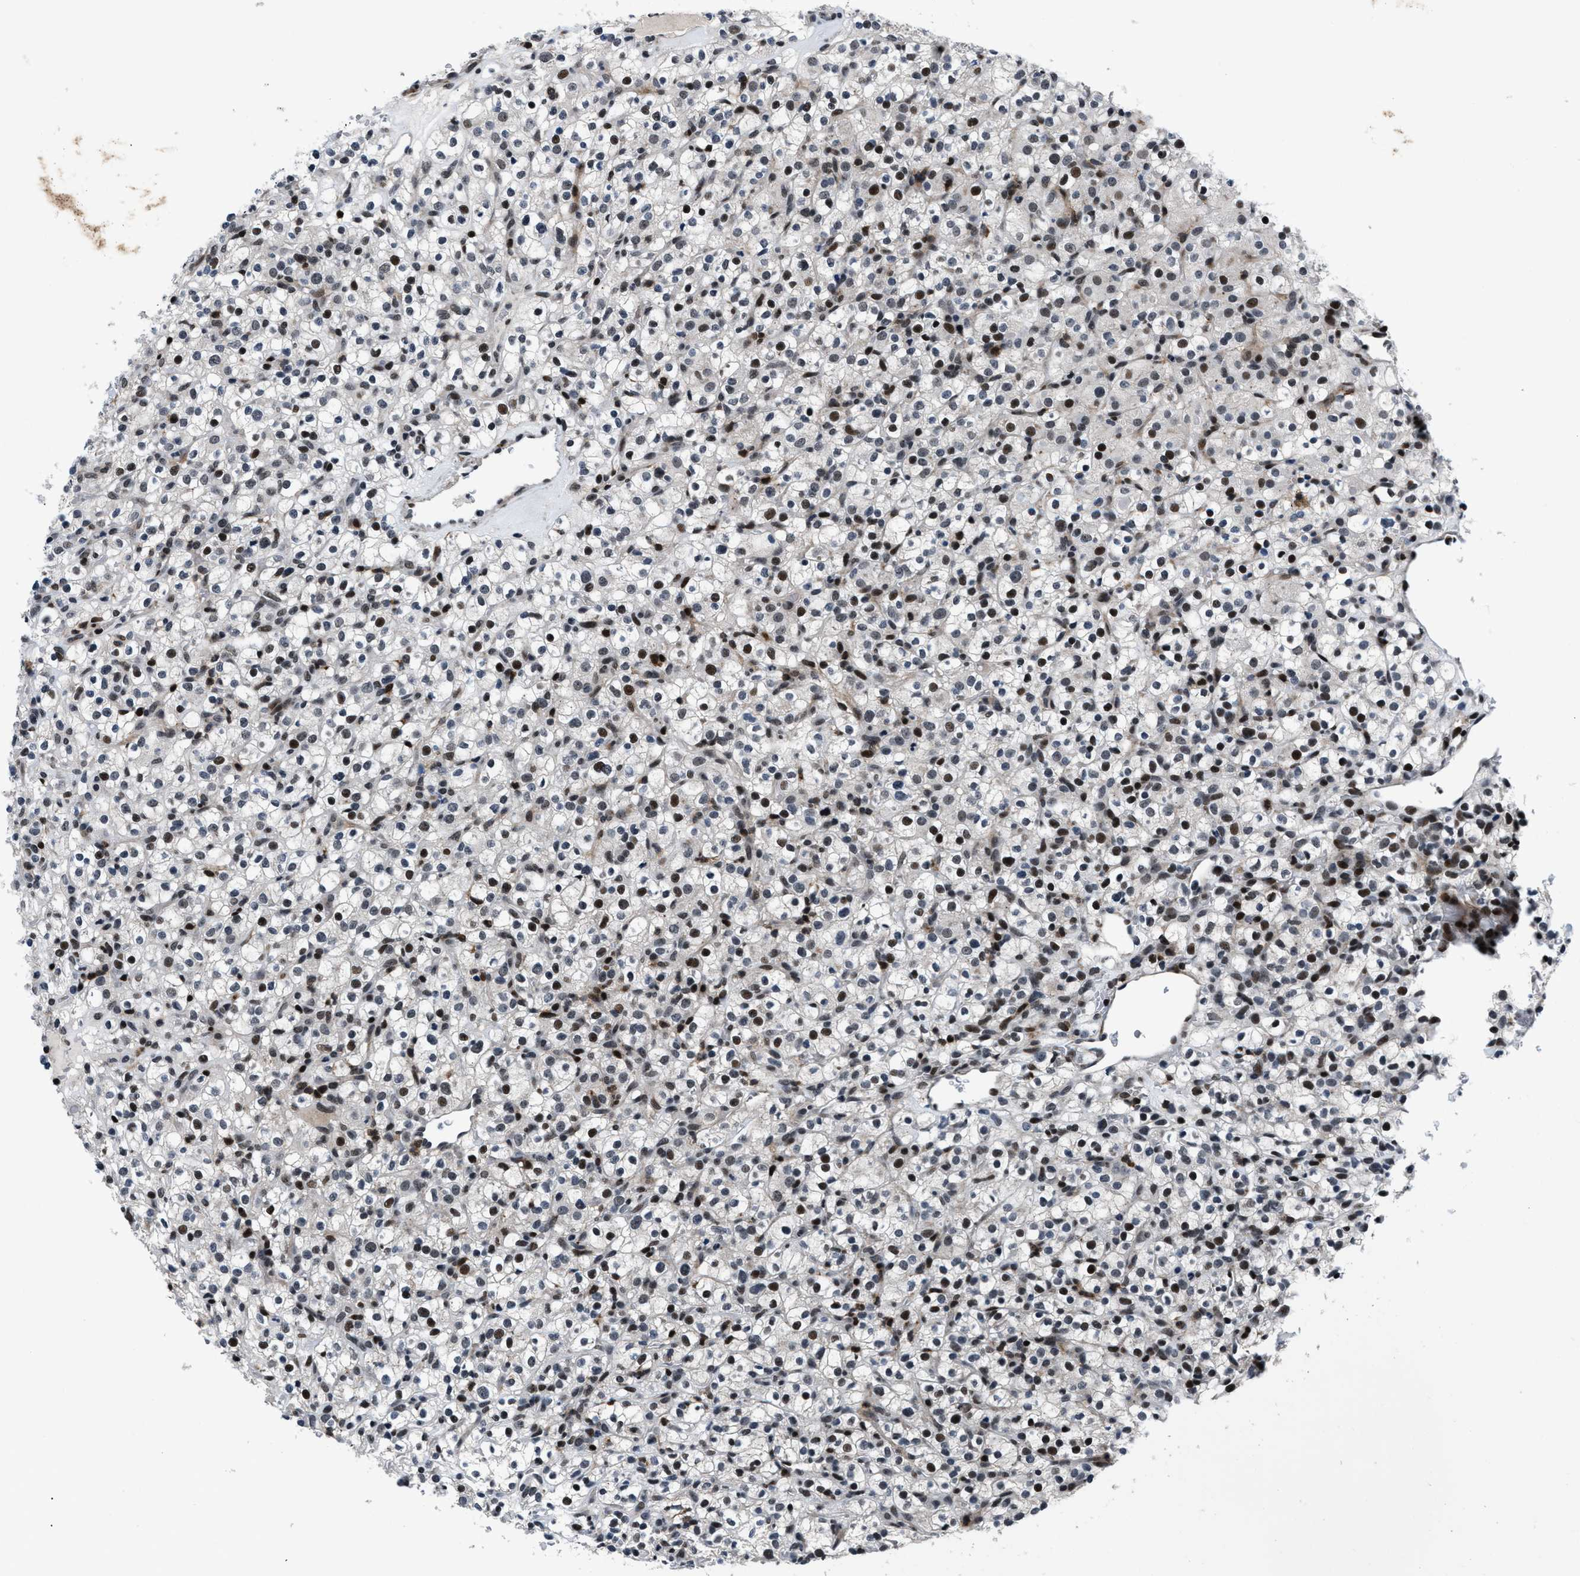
{"staining": {"intensity": "strong", "quantity": ">75%", "location": "nuclear"}, "tissue": "renal cancer", "cell_type": "Tumor cells", "image_type": "cancer", "snomed": [{"axis": "morphology", "description": "Normal tissue, NOS"}, {"axis": "morphology", "description": "Adenocarcinoma, NOS"}, {"axis": "topography", "description": "Kidney"}], "caption": "The immunohistochemical stain shows strong nuclear expression in tumor cells of adenocarcinoma (renal) tissue.", "gene": "SMARCB1", "patient": {"sex": "female", "age": 72}}